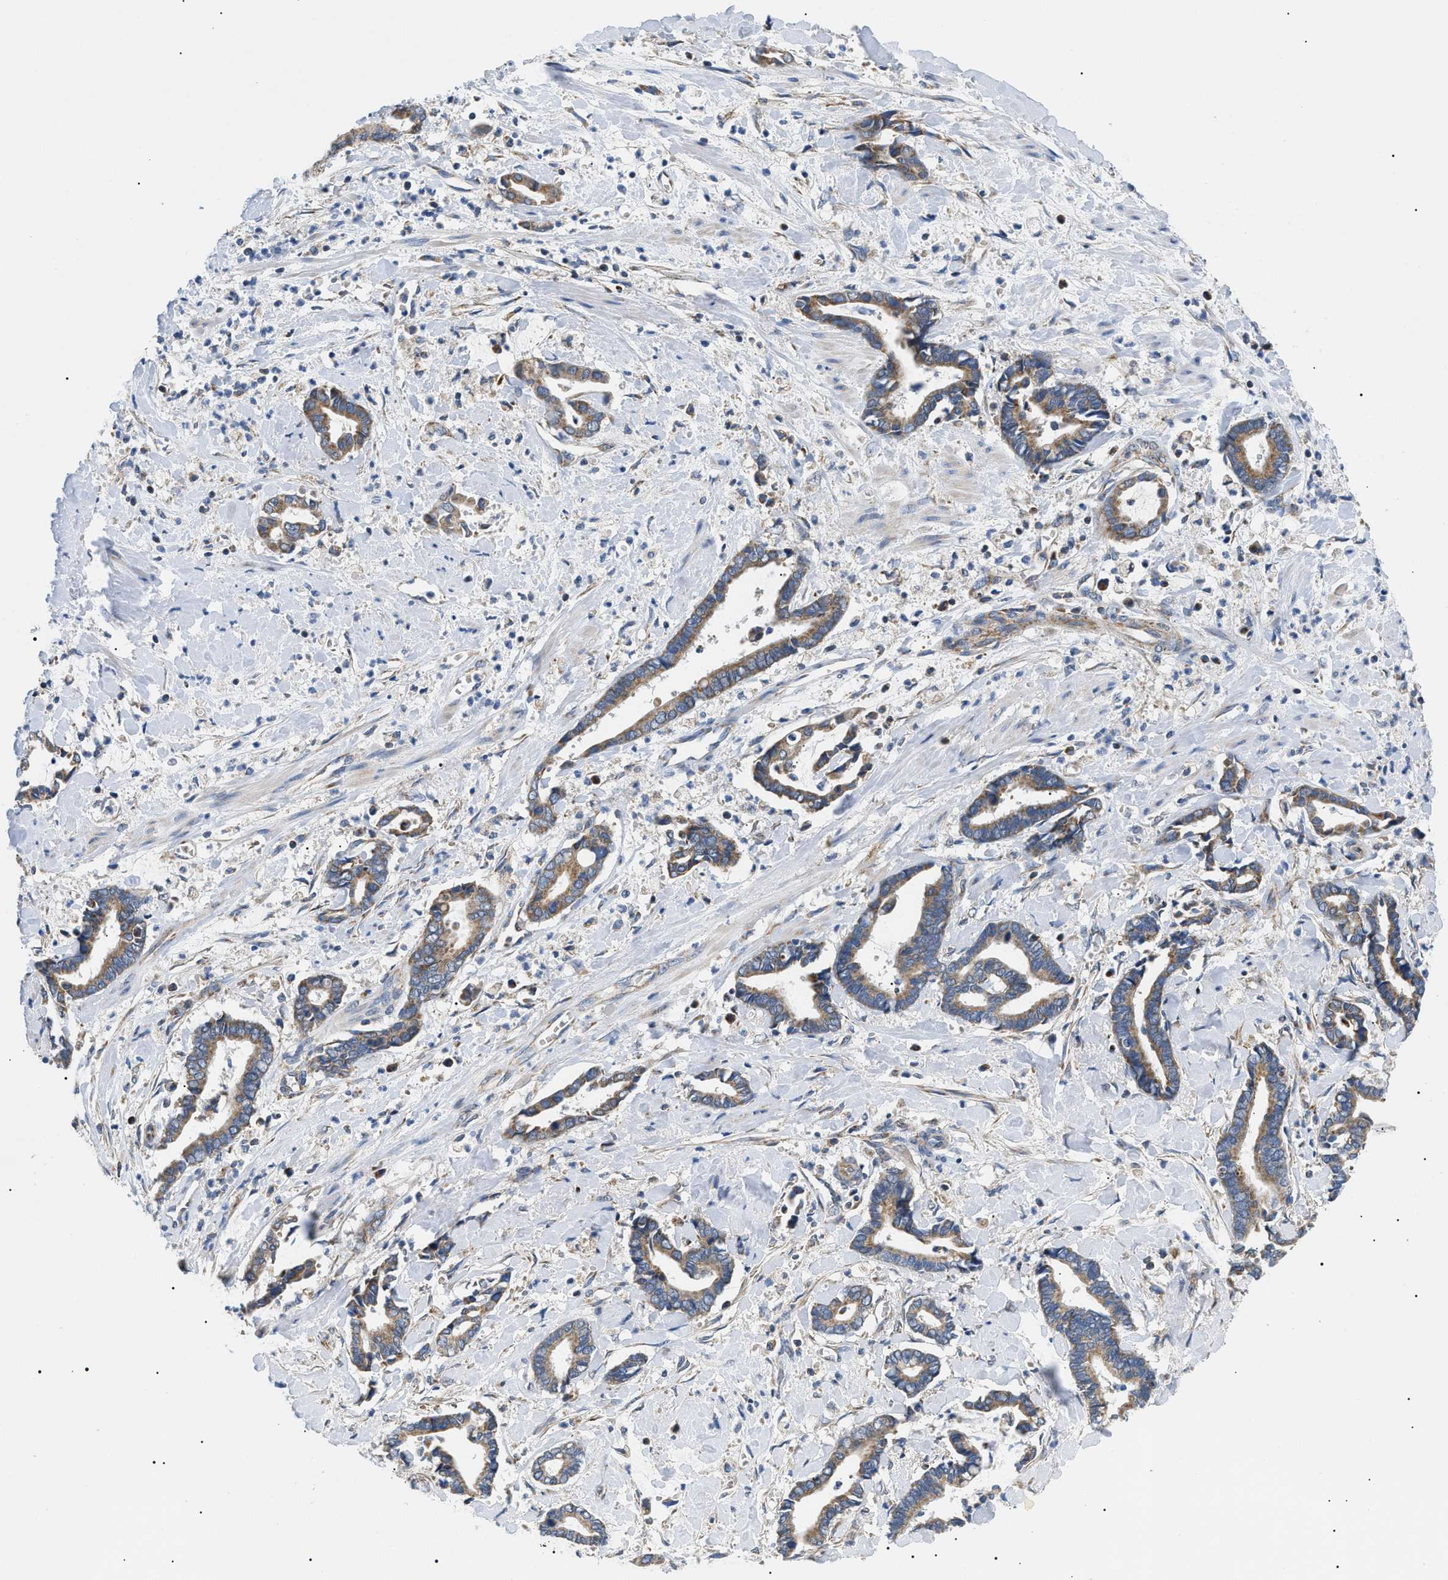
{"staining": {"intensity": "moderate", "quantity": ">75%", "location": "cytoplasmic/membranous"}, "tissue": "cervical cancer", "cell_type": "Tumor cells", "image_type": "cancer", "snomed": [{"axis": "morphology", "description": "Adenocarcinoma, NOS"}, {"axis": "topography", "description": "Cervix"}], "caption": "About >75% of tumor cells in adenocarcinoma (cervical) reveal moderate cytoplasmic/membranous protein expression as visualized by brown immunohistochemical staining.", "gene": "TOMM6", "patient": {"sex": "female", "age": 44}}